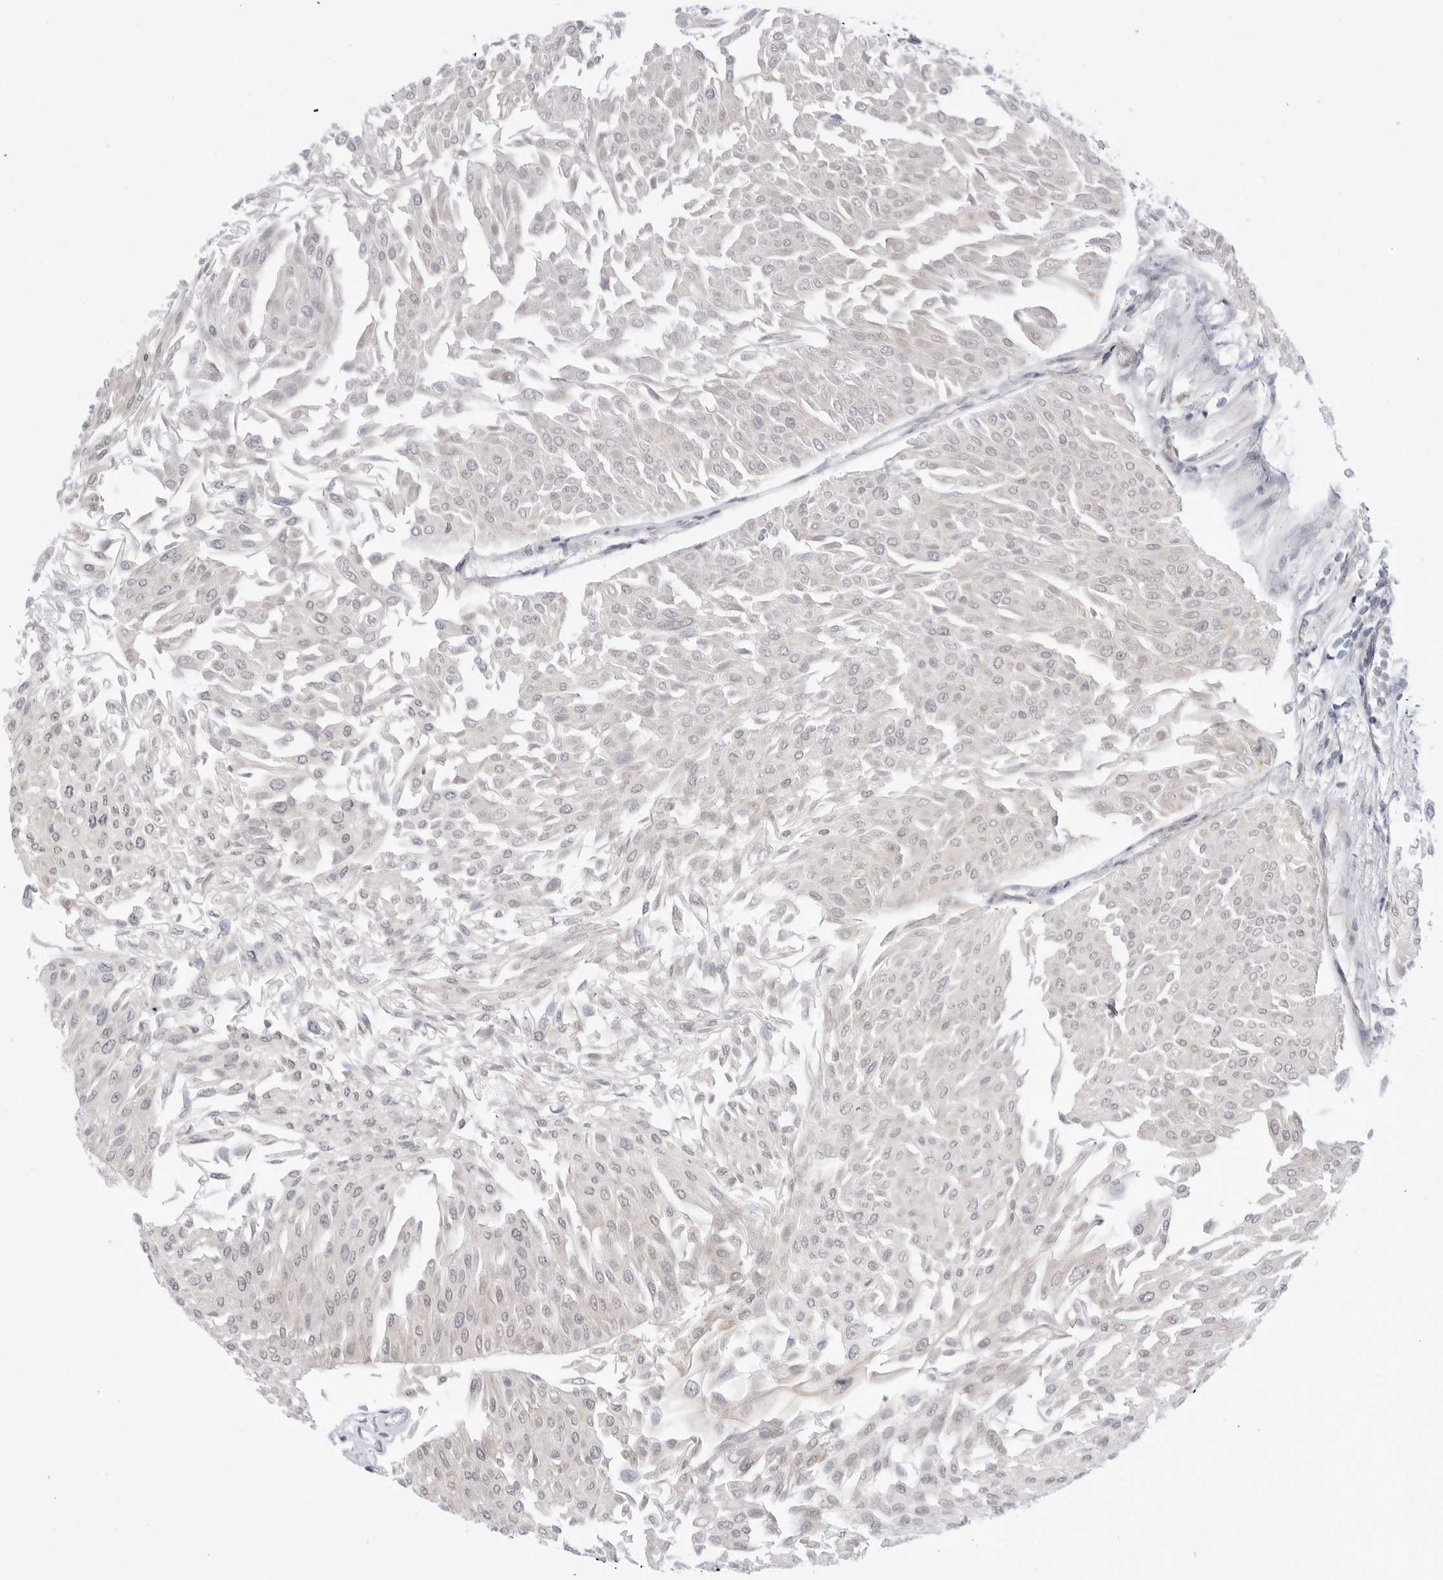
{"staining": {"intensity": "negative", "quantity": "none", "location": "none"}, "tissue": "urothelial cancer", "cell_type": "Tumor cells", "image_type": "cancer", "snomed": [{"axis": "morphology", "description": "Urothelial carcinoma, Low grade"}, {"axis": "topography", "description": "Urinary bladder"}], "caption": "Urothelial carcinoma (low-grade) stained for a protein using immunohistochemistry demonstrates no staining tumor cells.", "gene": "C1orf162", "patient": {"sex": "male", "age": 67}}